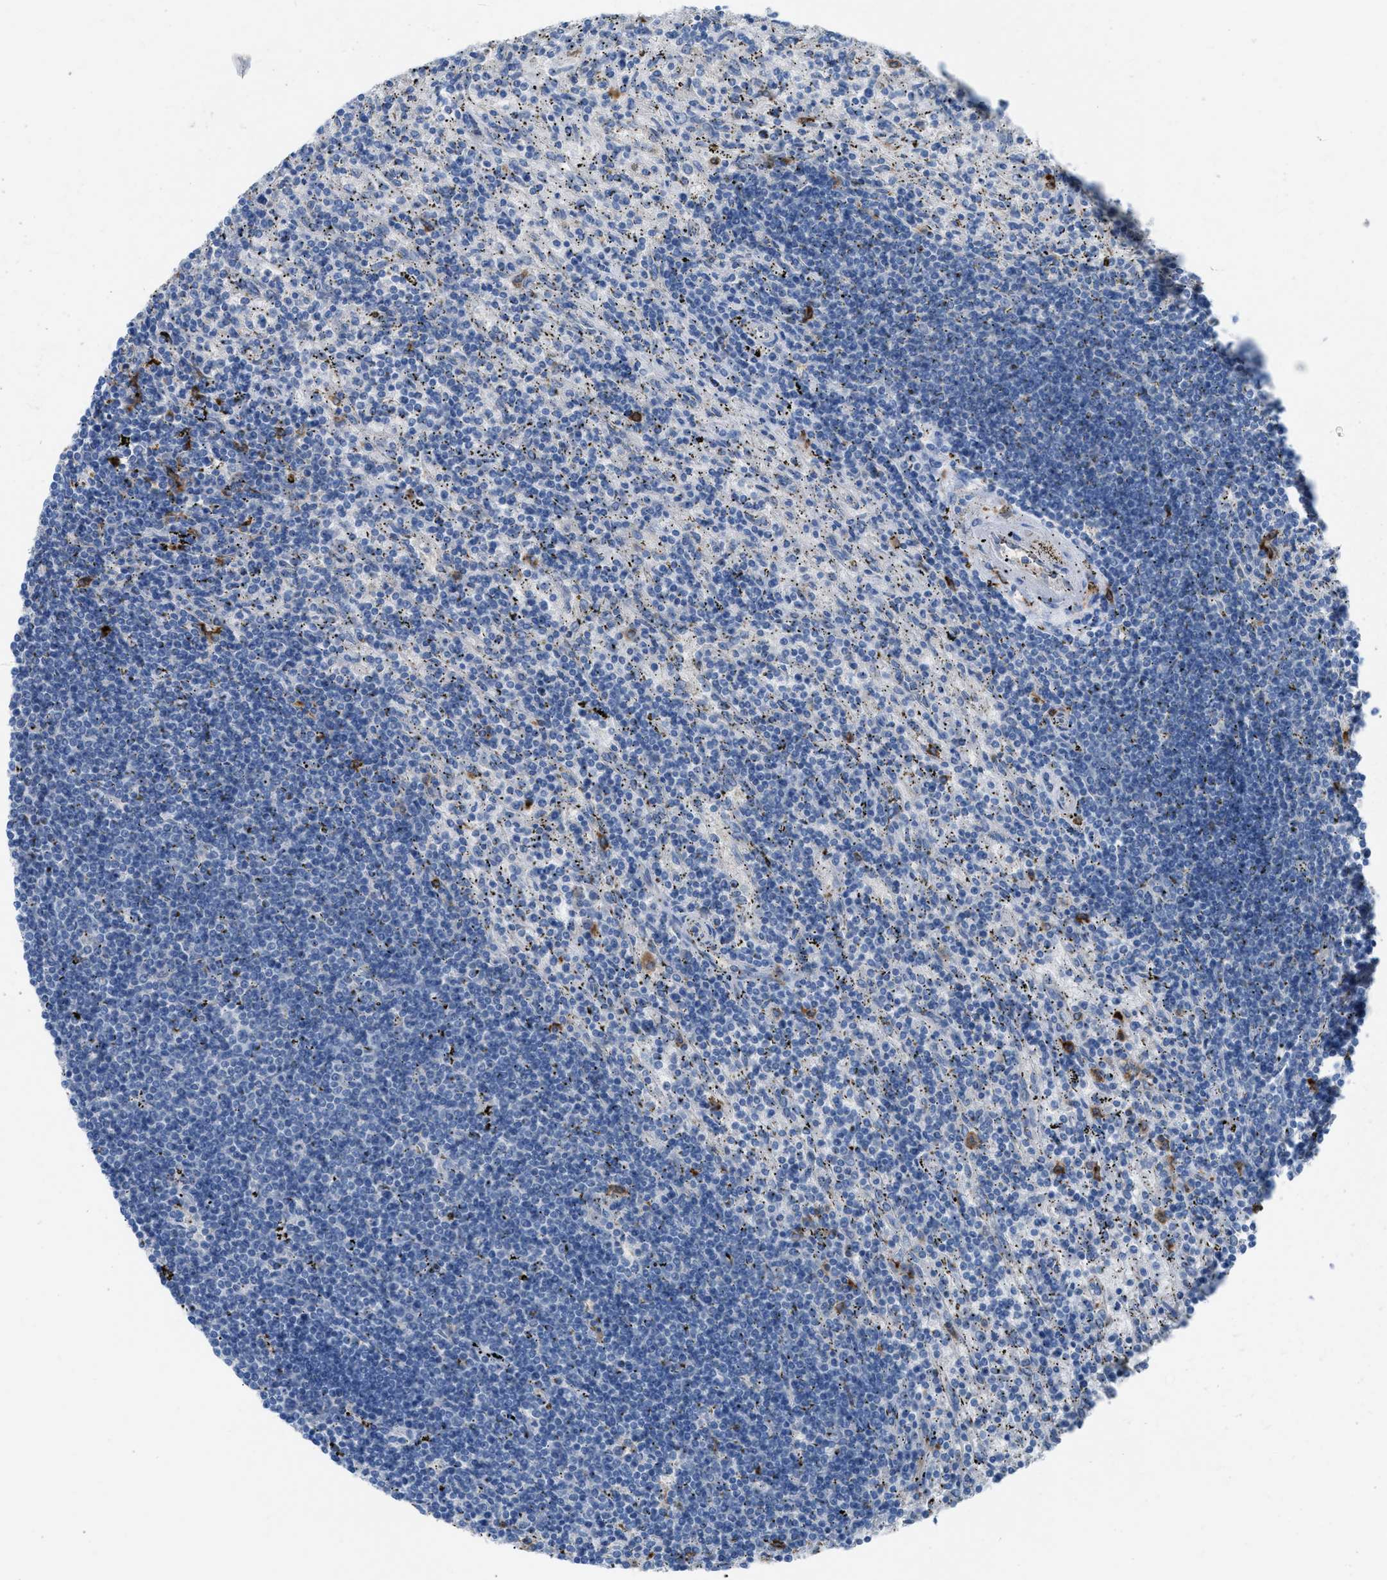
{"staining": {"intensity": "negative", "quantity": "none", "location": "none"}, "tissue": "lymphoma", "cell_type": "Tumor cells", "image_type": "cancer", "snomed": [{"axis": "morphology", "description": "Malignant lymphoma, non-Hodgkin's type, Low grade"}, {"axis": "topography", "description": "Spleen"}], "caption": "Immunohistochemical staining of human lymphoma exhibits no significant positivity in tumor cells. (Brightfield microscopy of DAB immunohistochemistry at high magnification).", "gene": "CLEC10A", "patient": {"sex": "male", "age": 76}}